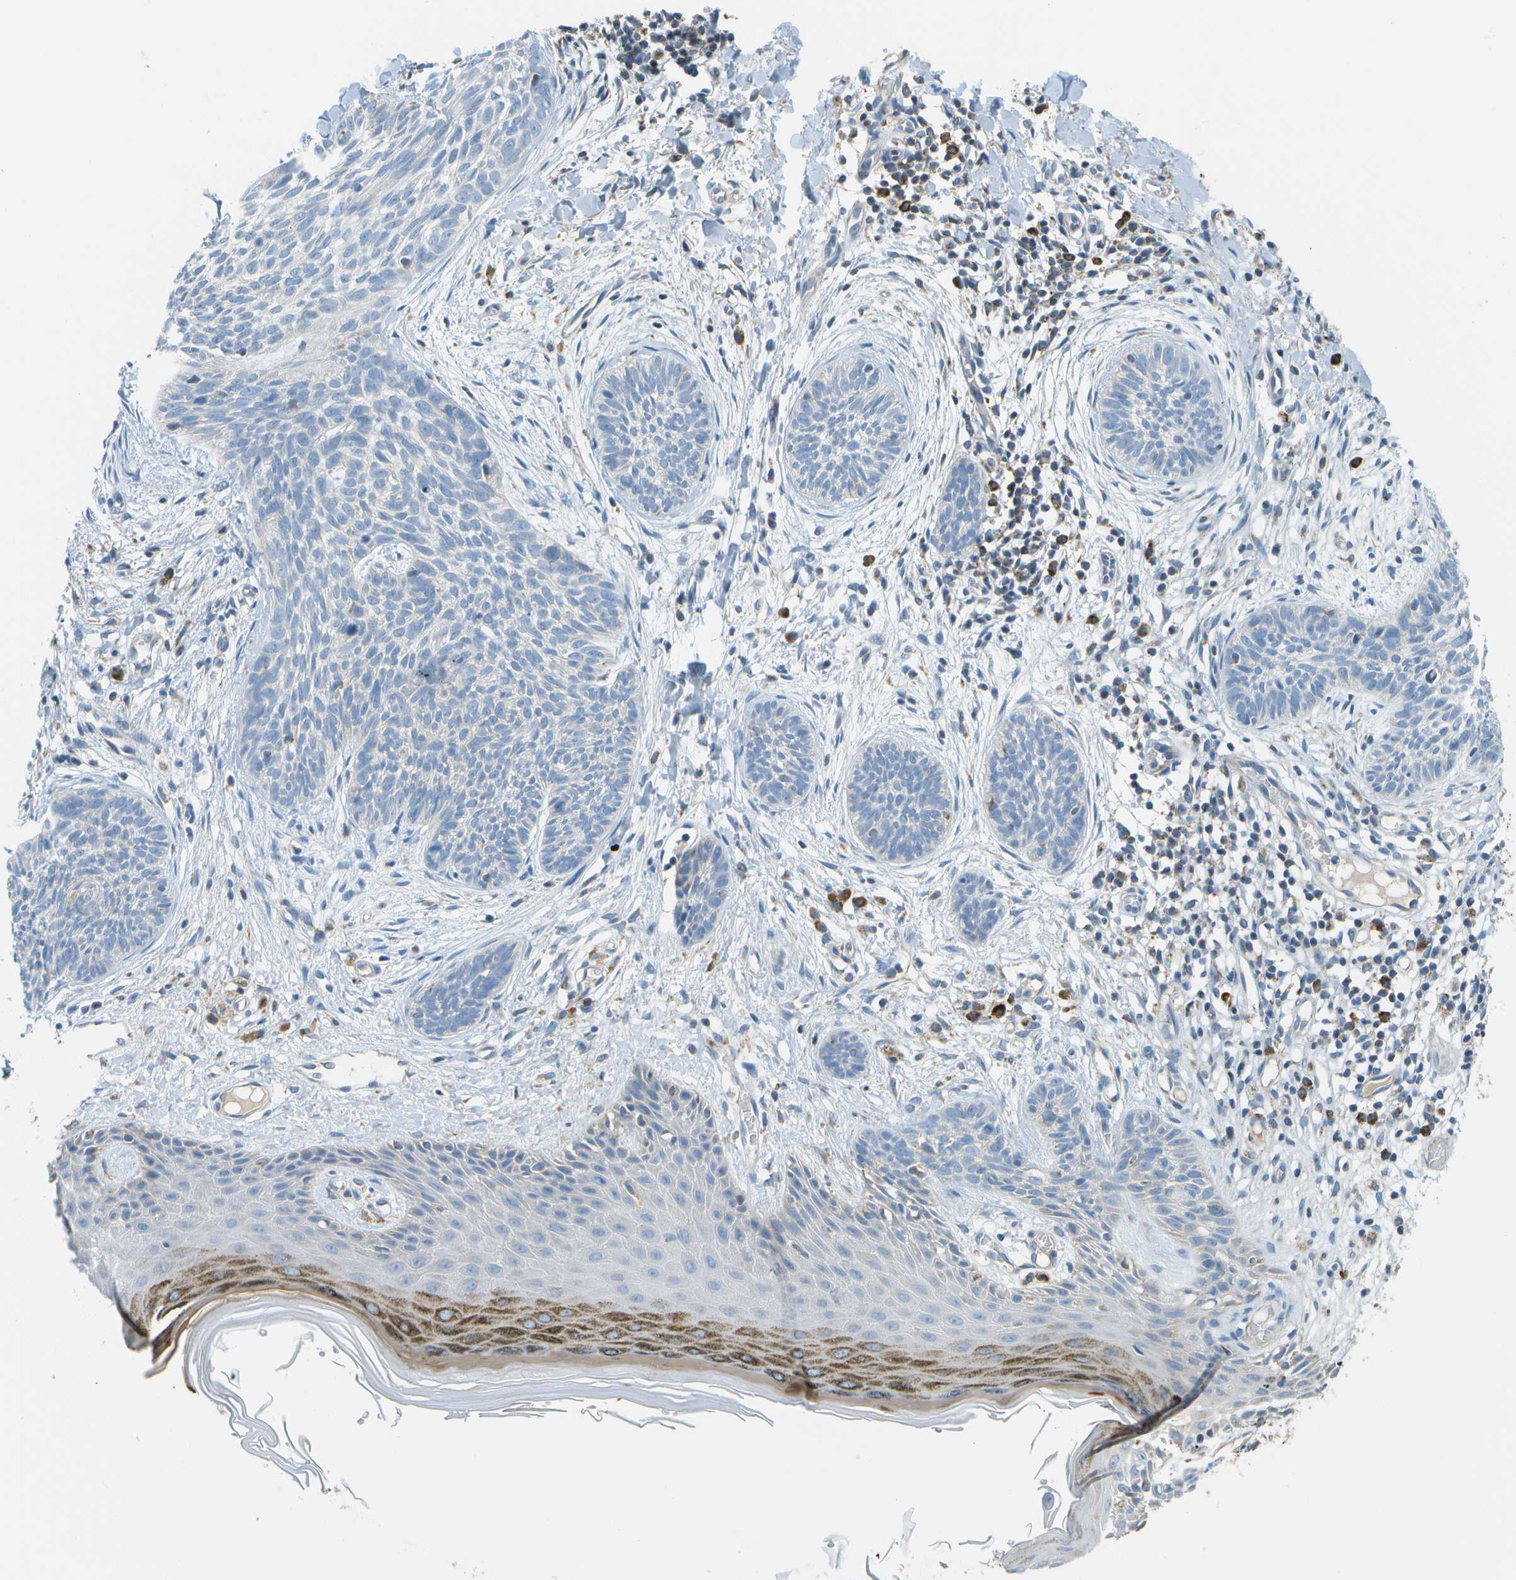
{"staining": {"intensity": "negative", "quantity": "none", "location": "none"}, "tissue": "skin cancer", "cell_type": "Tumor cells", "image_type": "cancer", "snomed": [{"axis": "morphology", "description": "Basal cell carcinoma"}, {"axis": "topography", "description": "Skin"}], "caption": "Immunohistochemistry (IHC) histopathology image of neoplastic tissue: skin basal cell carcinoma stained with DAB (3,3'-diaminobenzidine) reveals no significant protein expression in tumor cells.", "gene": "PTGIS", "patient": {"sex": "female", "age": 59}}